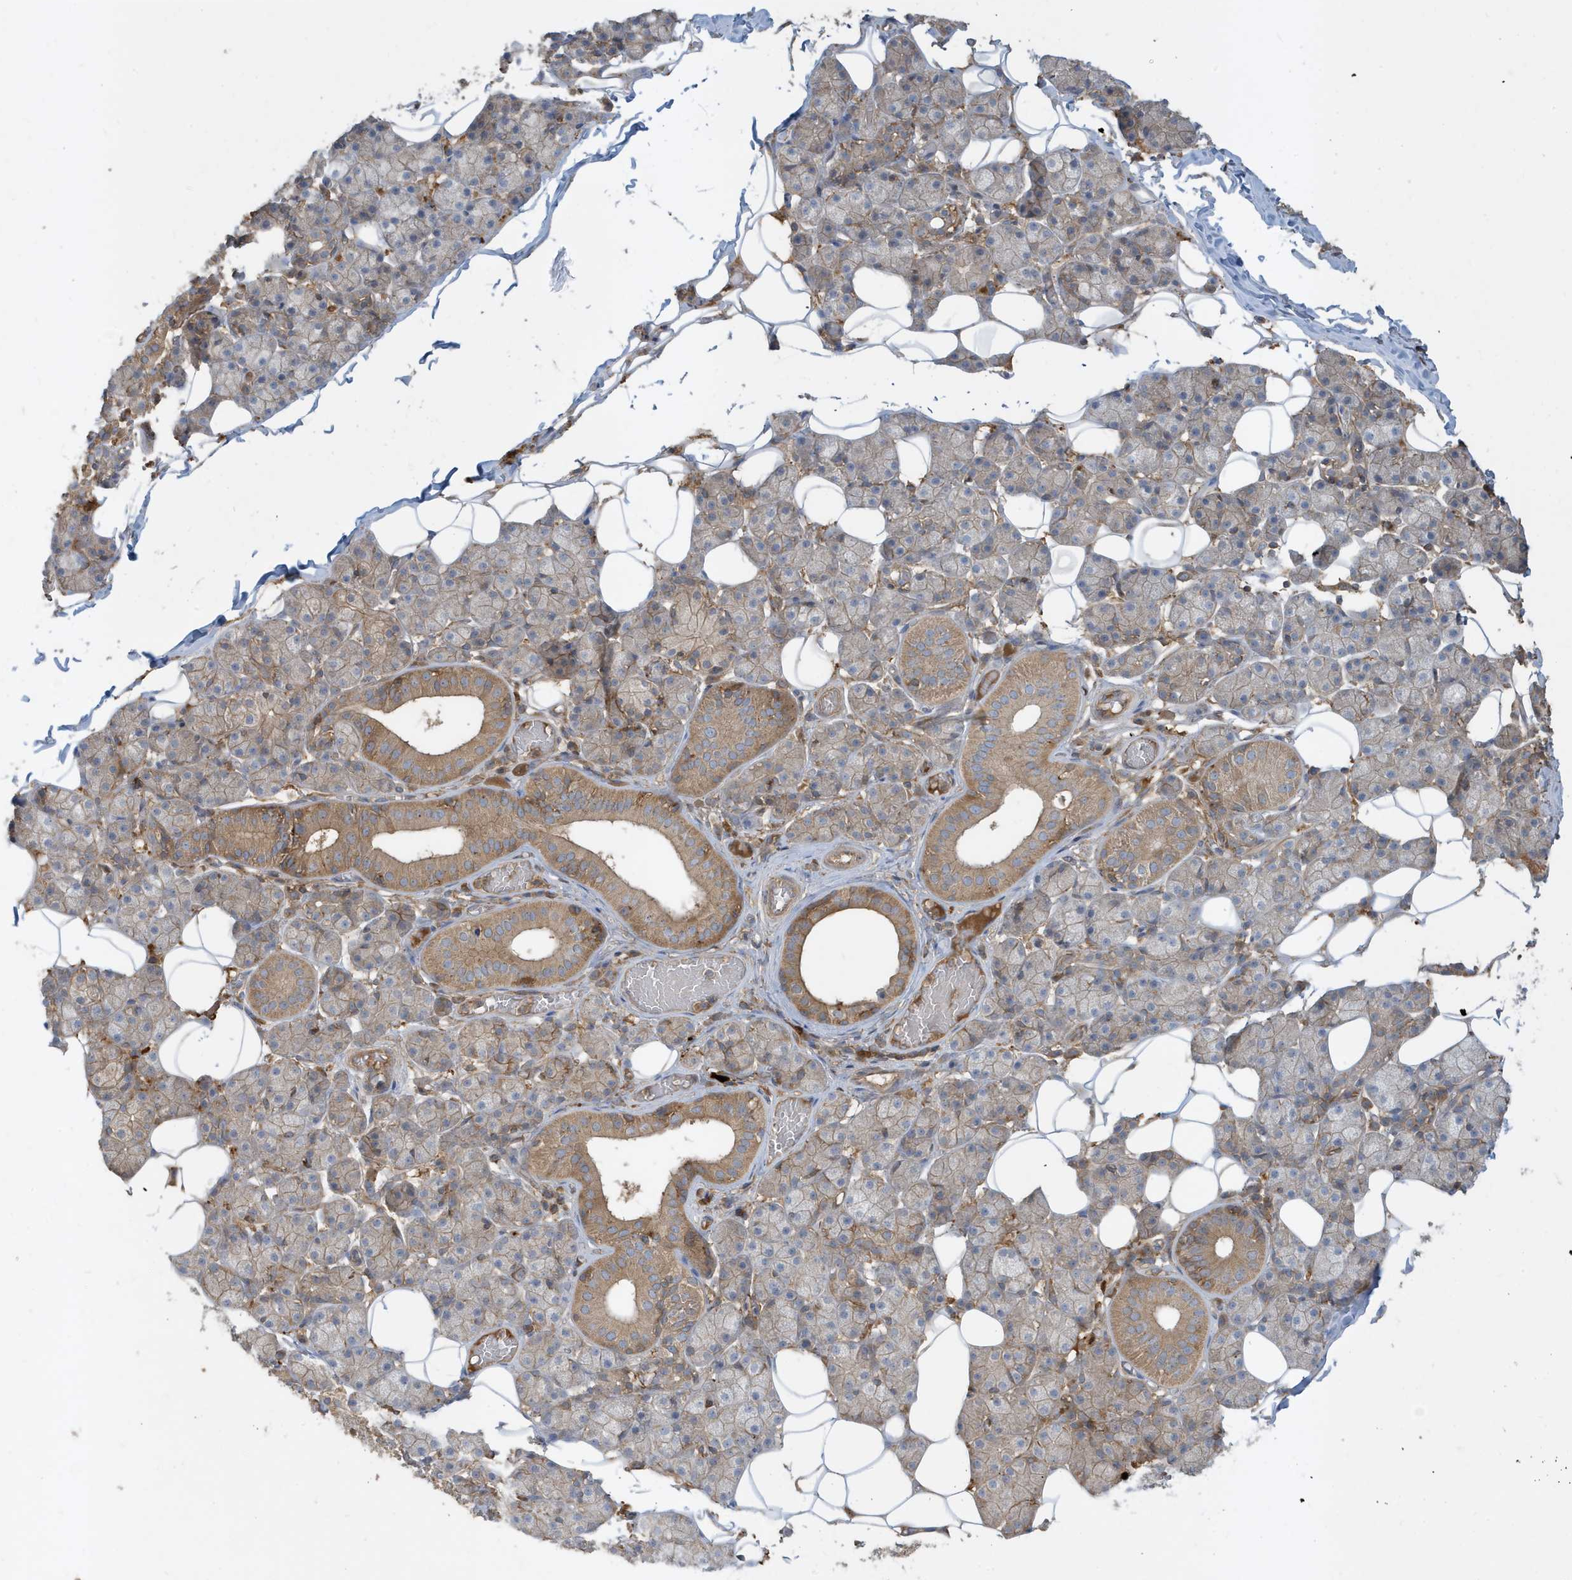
{"staining": {"intensity": "moderate", "quantity": "25%-75%", "location": "cytoplasmic/membranous"}, "tissue": "salivary gland", "cell_type": "Glandular cells", "image_type": "normal", "snomed": [{"axis": "morphology", "description": "Normal tissue, NOS"}, {"axis": "topography", "description": "Salivary gland"}], "caption": "IHC image of benign salivary gland: salivary gland stained using immunohistochemistry (IHC) demonstrates medium levels of moderate protein expression localized specifically in the cytoplasmic/membranous of glandular cells, appearing as a cytoplasmic/membranous brown color.", "gene": "ABTB1", "patient": {"sex": "female", "age": 33}}